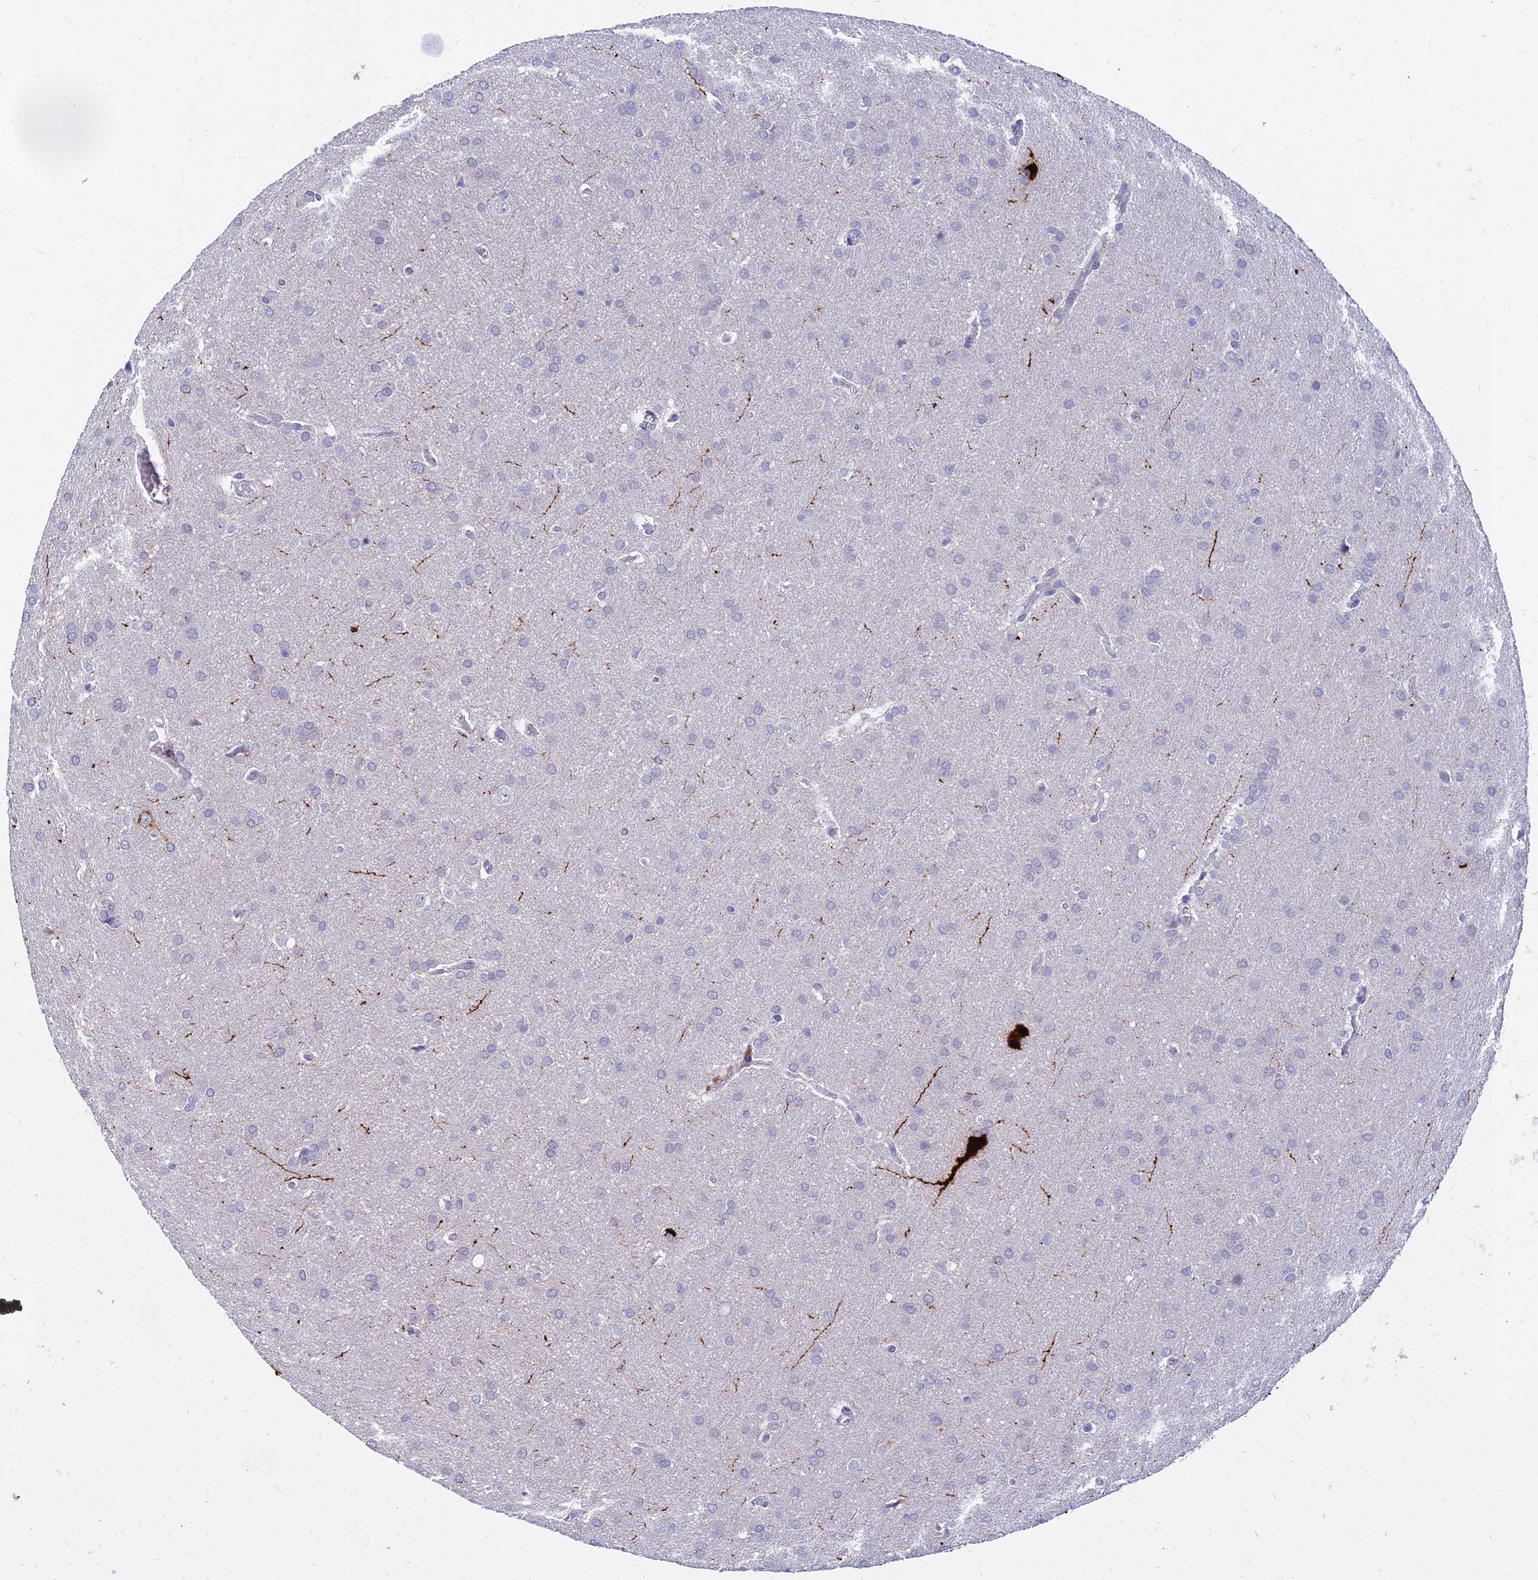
{"staining": {"intensity": "negative", "quantity": "none", "location": "none"}, "tissue": "glioma", "cell_type": "Tumor cells", "image_type": "cancer", "snomed": [{"axis": "morphology", "description": "Glioma, malignant, Low grade"}, {"axis": "topography", "description": "Brain"}], "caption": "Low-grade glioma (malignant) was stained to show a protein in brown. There is no significant positivity in tumor cells.", "gene": "NPY", "patient": {"sex": "female", "age": 32}}